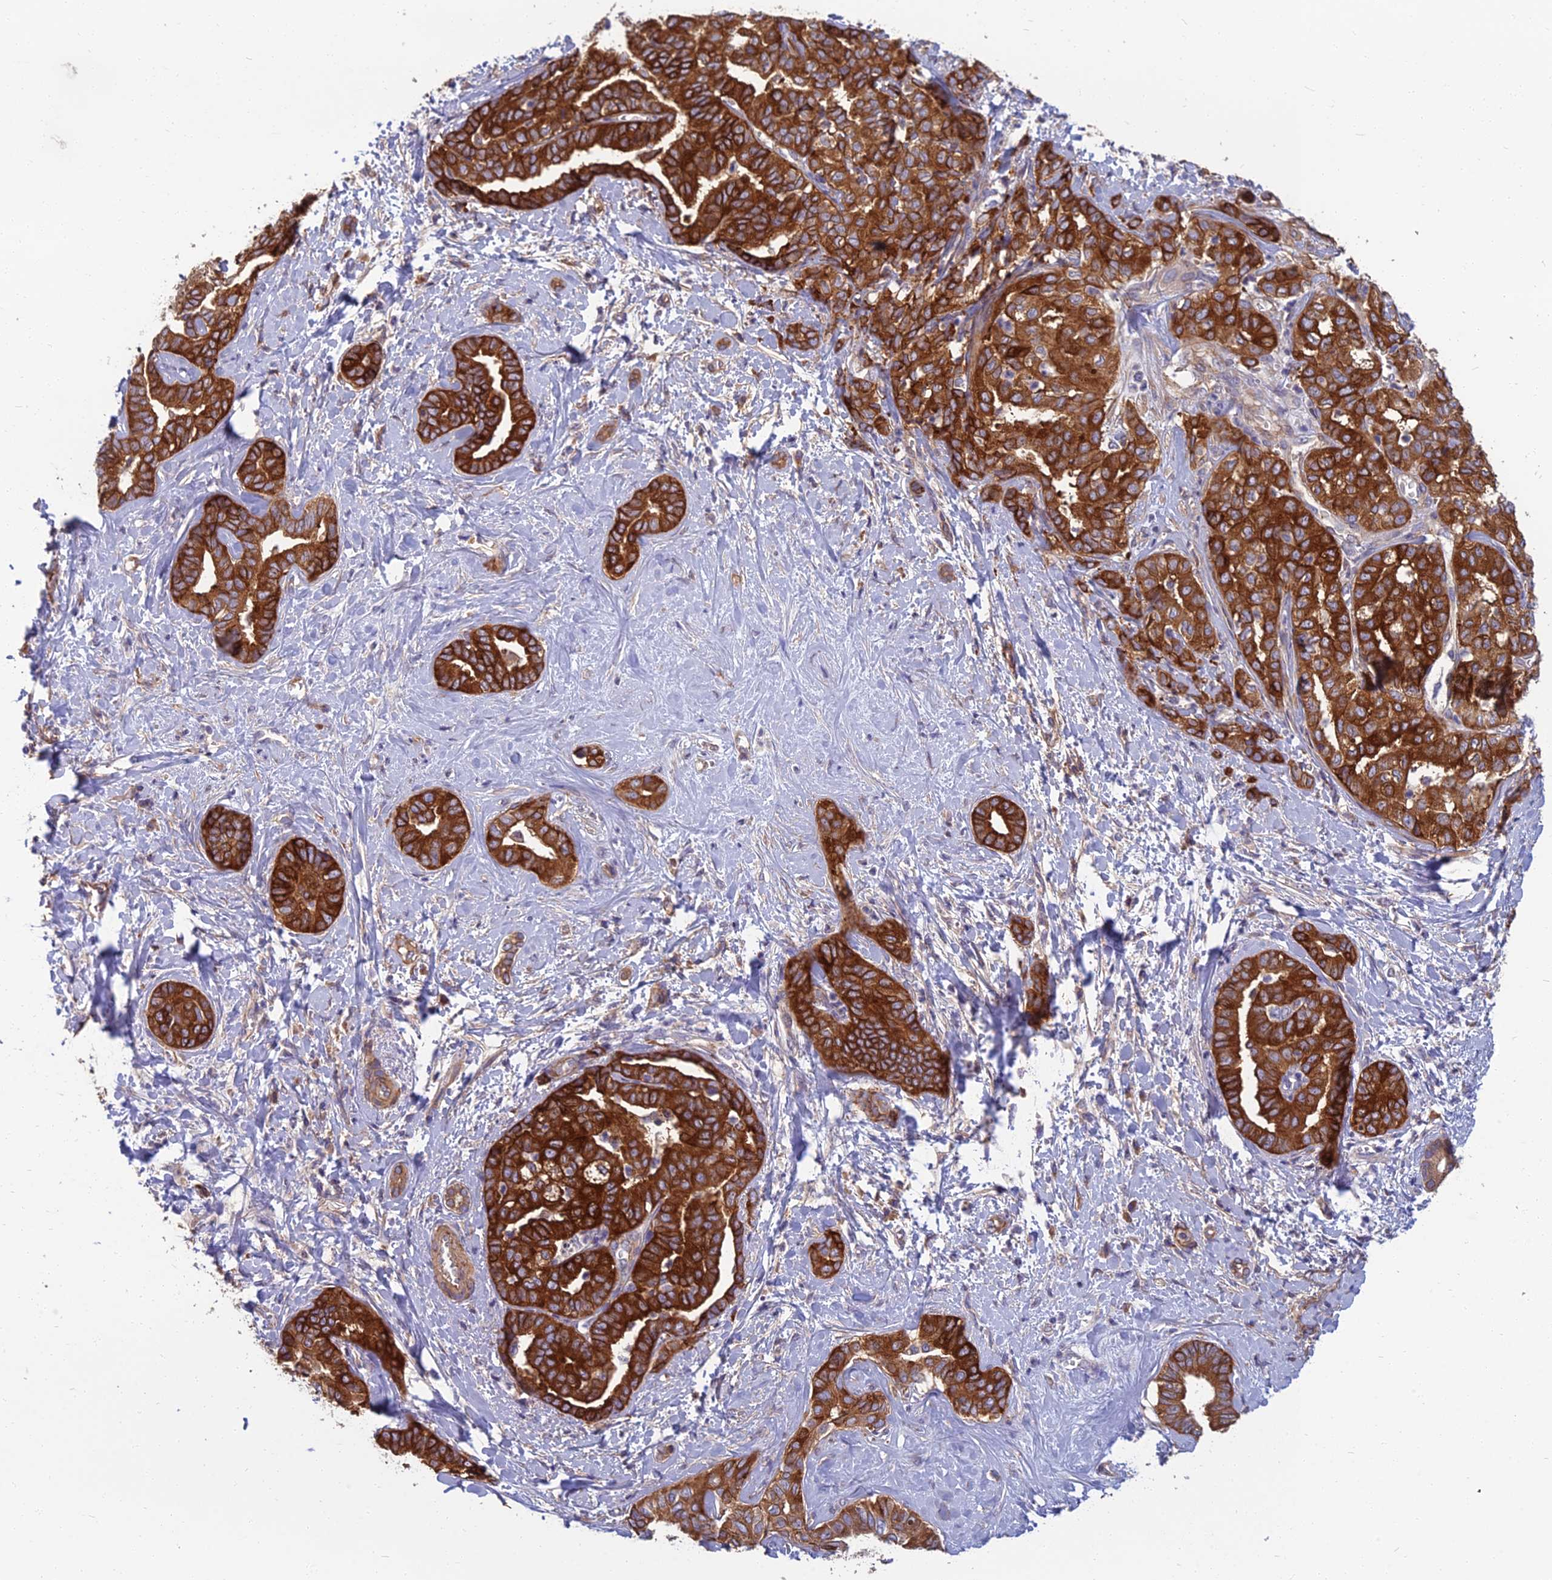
{"staining": {"intensity": "strong", "quantity": ">75%", "location": "cytoplasmic/membranous"}, "tissue": "liver cancer", "cell_type": "Tumor cells", "image_type": "cancer", "snomed": [{"axis": "morphology", "description": "Cholangiocarcinoma"}, {"axis": "topography", "description": "Liver"}], "caption": "Protein analysis of liver cholangiocarcinoma tissue exhibits strong cytoplasmic/membranous expression in approximately >75% of tumor cells.", "gene": "WDR24", "patient": {"sex": "female", "age": 77}}